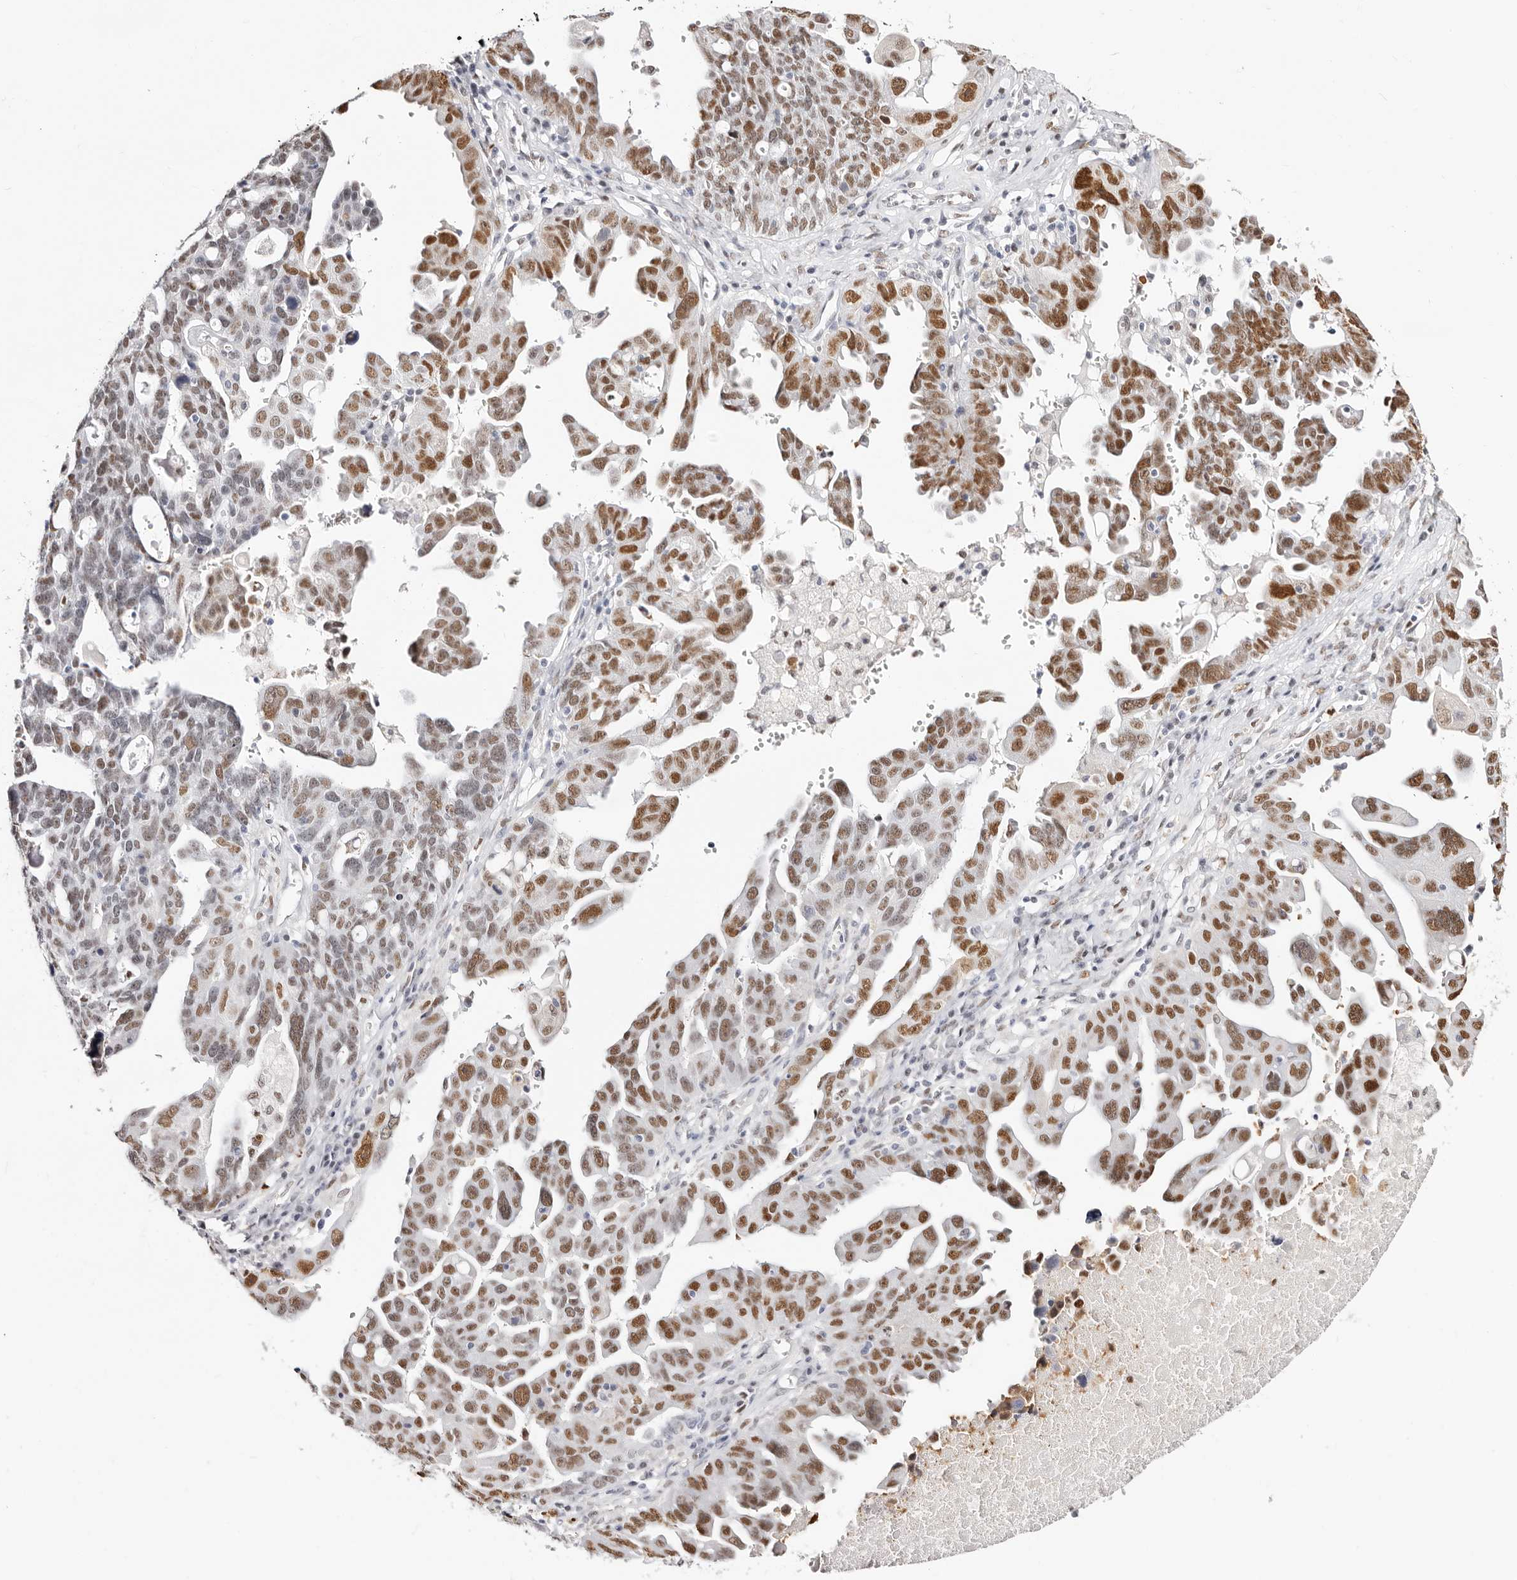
{"staining": {"intensity": "moderate", "quantity": ">75%", "location": "nuclear"}, "tissue": "ovarian cancer", "cell_type": "Tumor cells", "image_type": "cancer", "snomed": [{"axis": "morphology", "description": "Carcinoma, endometroid"}, {"axis": "topography", "description": "Ovary"}], "caption": "Moderate nuclear protein expression is seen in approximately >75% of tumor cells in ovarian cancer. The protein of interest is stained brown, and the nuclei are stained in blue (DAB (3,3'-diaminobenzidine) IHC with brightfield microscopy, high magnification).", "gene": "TKT", "patient": {"sex": "female", "age": 62}}